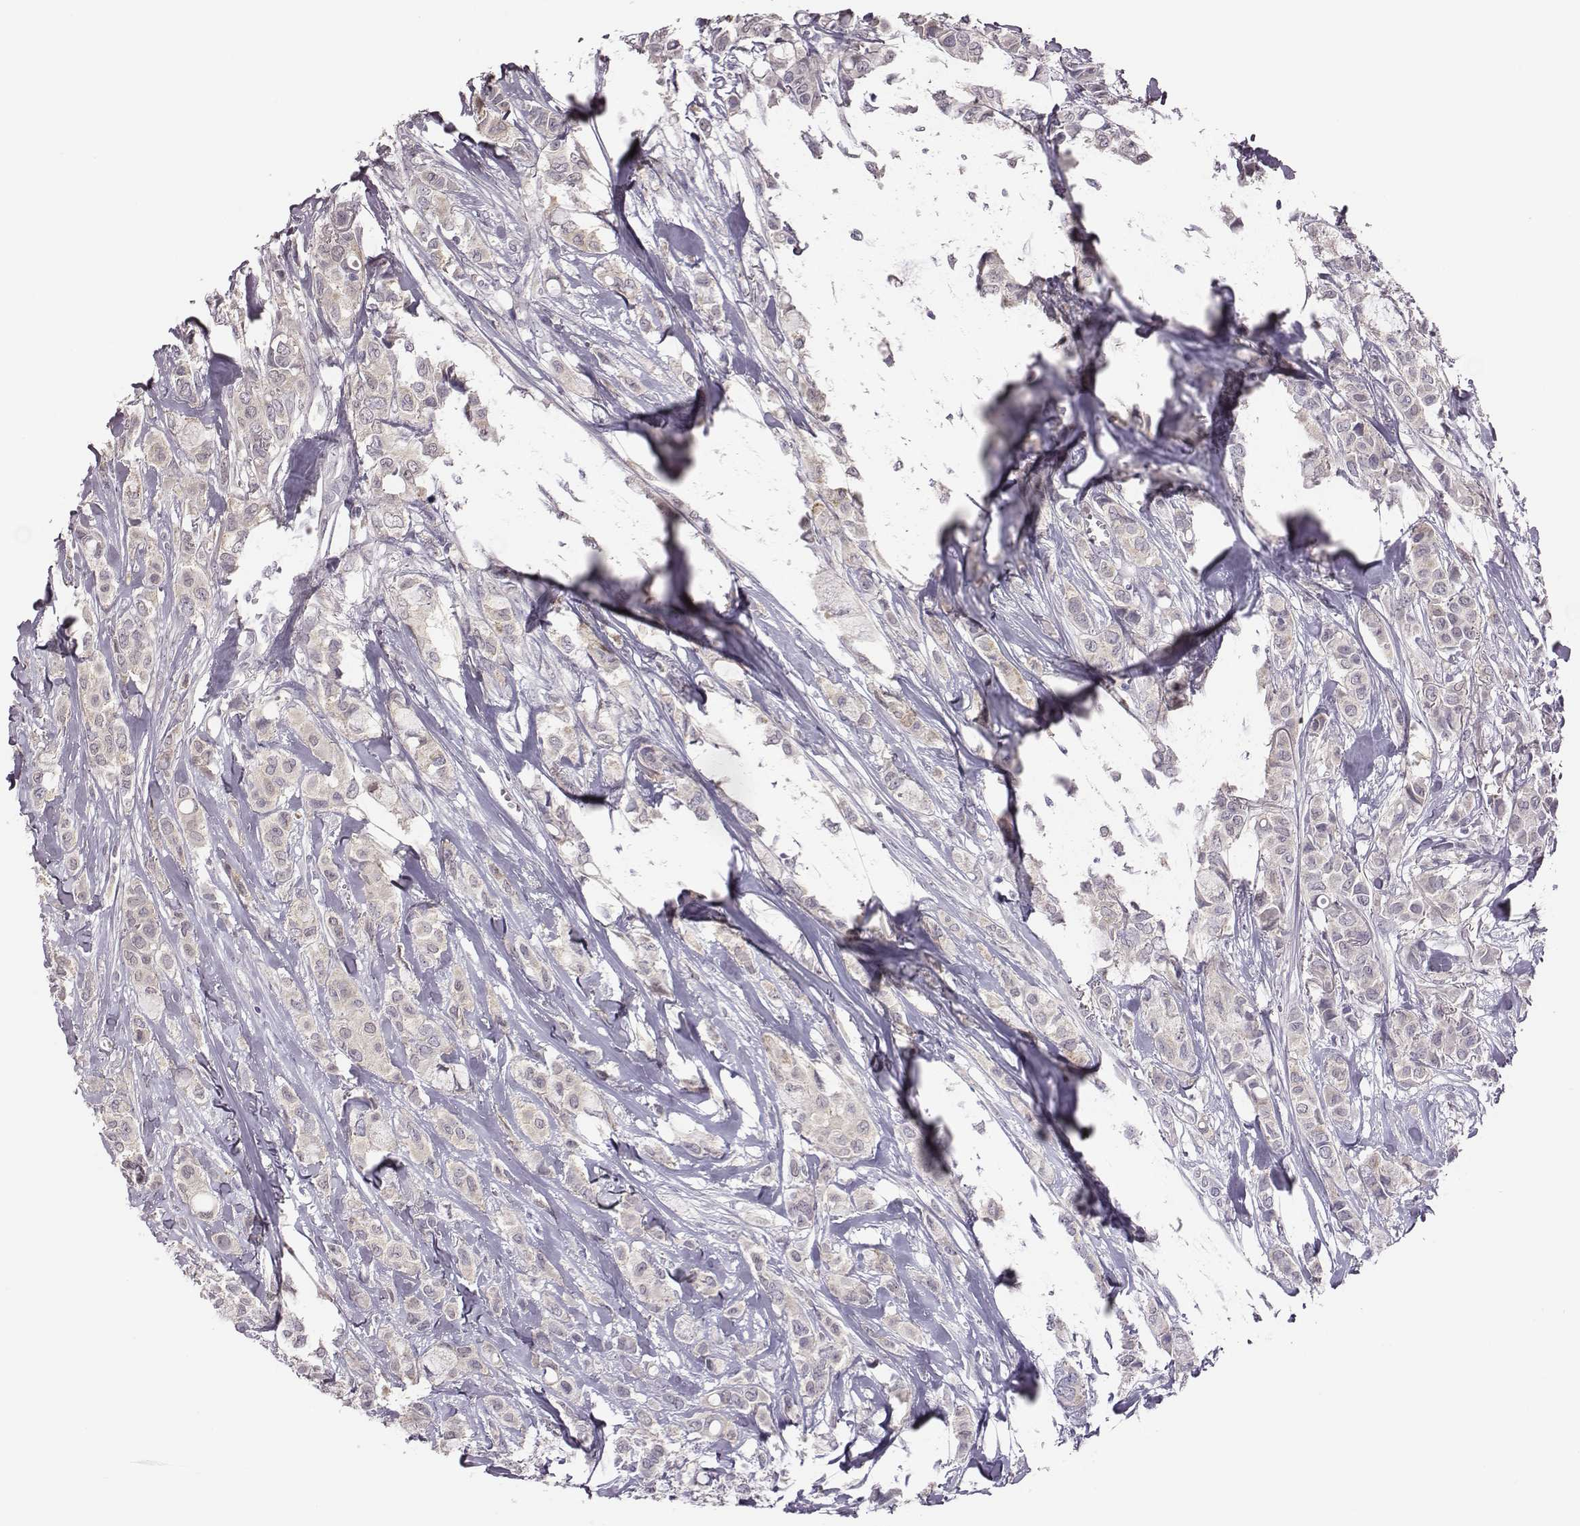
{"staining": {"intensity": "negative", "quantity": "none", "location": "none"}, "tissue": "breast cancer", "cell_type": "Tumor cells", "image_type": "cancer", "snomed": [{"axis": "morphology", "description": "Duct carcinoma"}, {"axis": "topography", "description": "Breast"}], "caption": "IHC of human intraductal carcinoma (breast) displays no expression in tumor cells.", "gene": "KMO", "patient": {"sex": "female", "age": 85}}